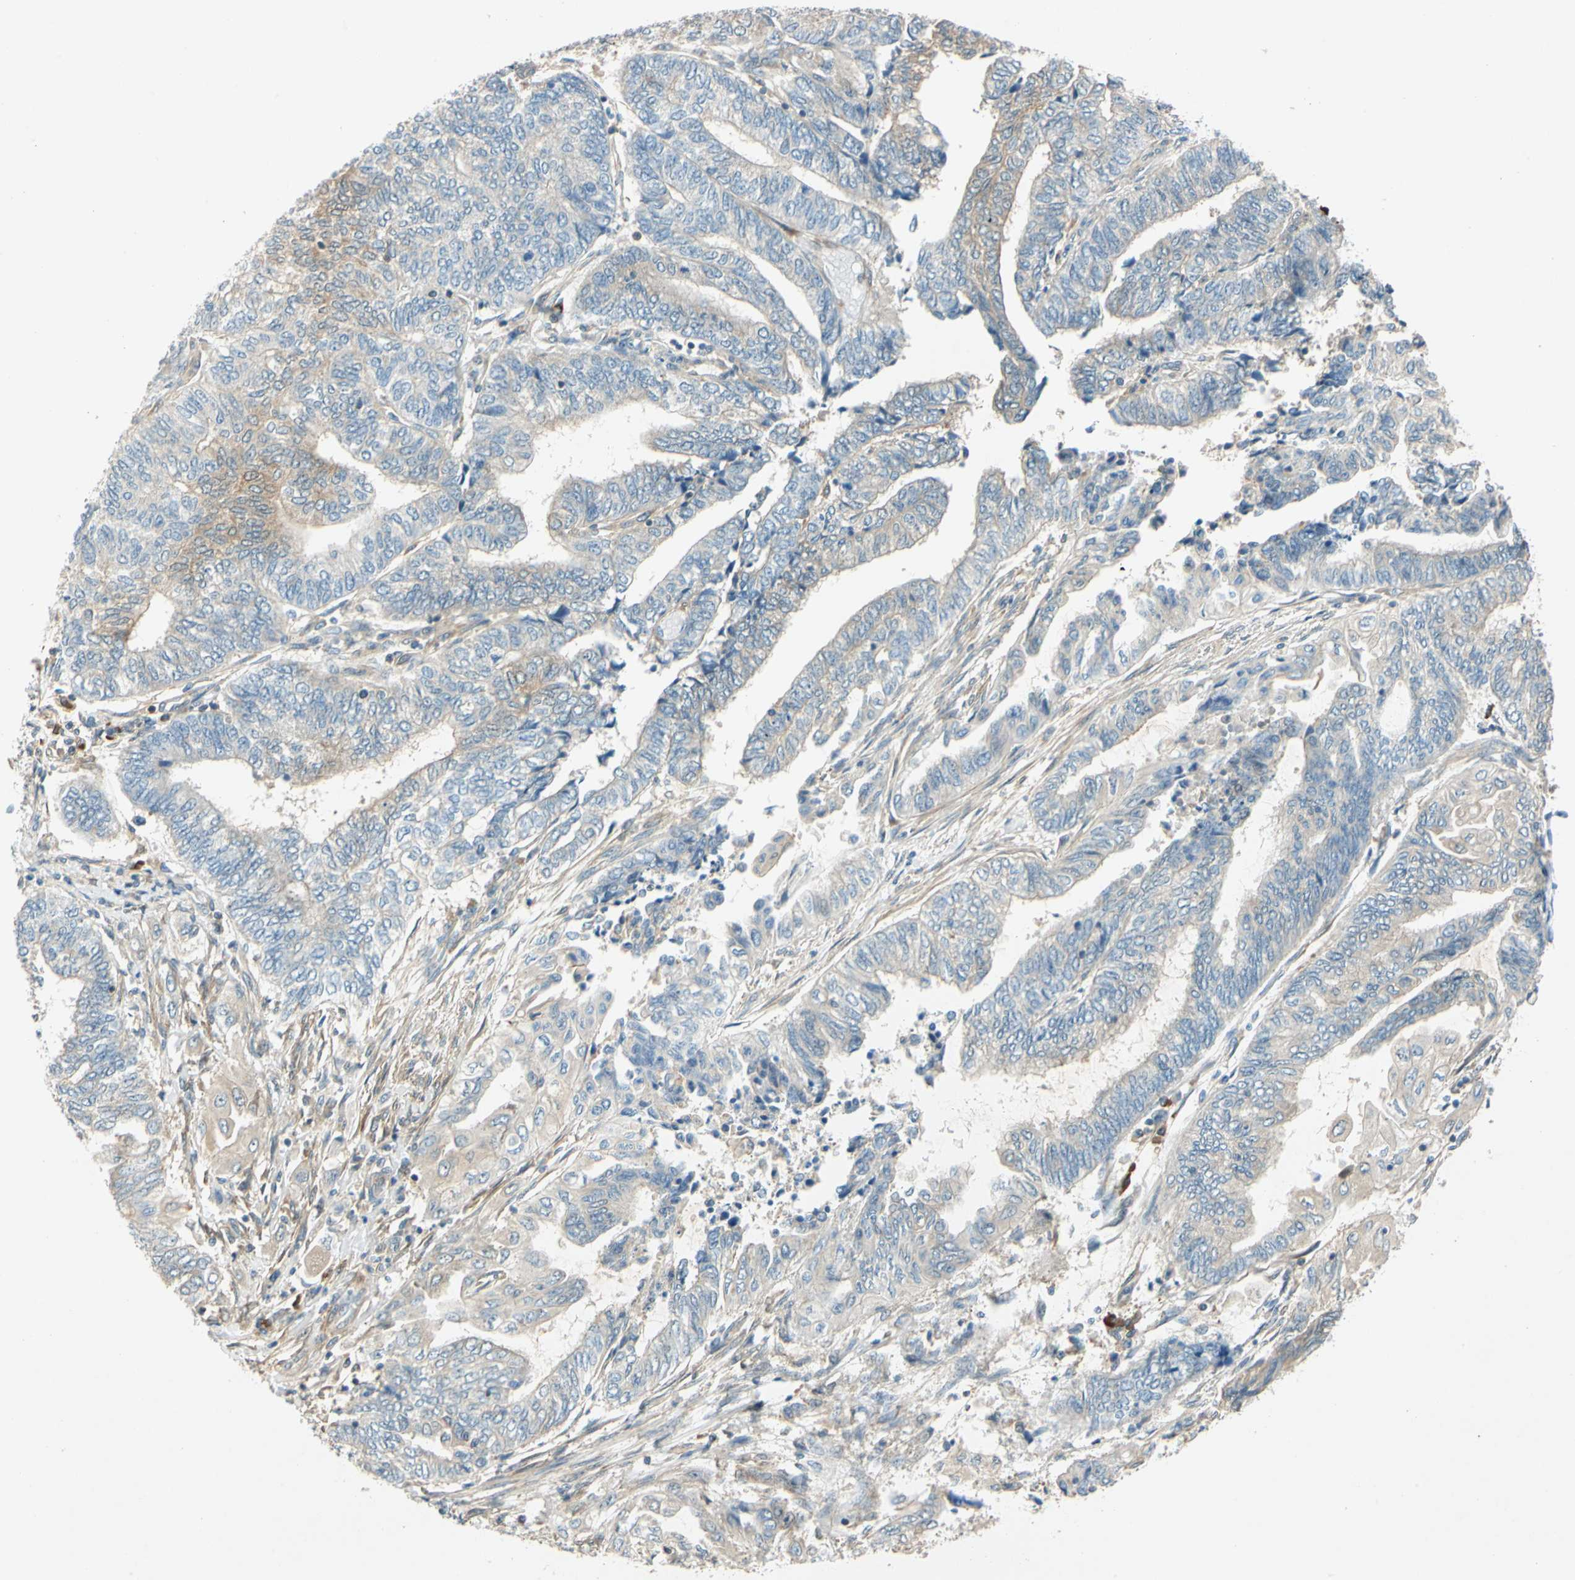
{"staining": {"intensity": "weak", "quantity": "25%-75%", "location": "cytoplasmic/membranous"}, "tissue": "endometrial cancer", "cell_type": "Tumor cells", "image_type": "cancer", "snomed": [{"axis": "morphology", "description": "Adenocarcinoma, NOS"}, {"axis": "topography", "description": "Uterus"}, {"axis": "topography", "description": "Endometrium"}], "caption": "Immunohistochemical staining of endometrial adenocarcinoma reveals low levels of weak cytoplasmic/membranous expression in about 25%-75% of tumor cells. The staining is performed using DAB brown chromogen to label protein expression. The nuclei are counter-stained blue using hematoxylin.", "gene": "WIPI1", "patient": {"sex": "female", "age": 70}}